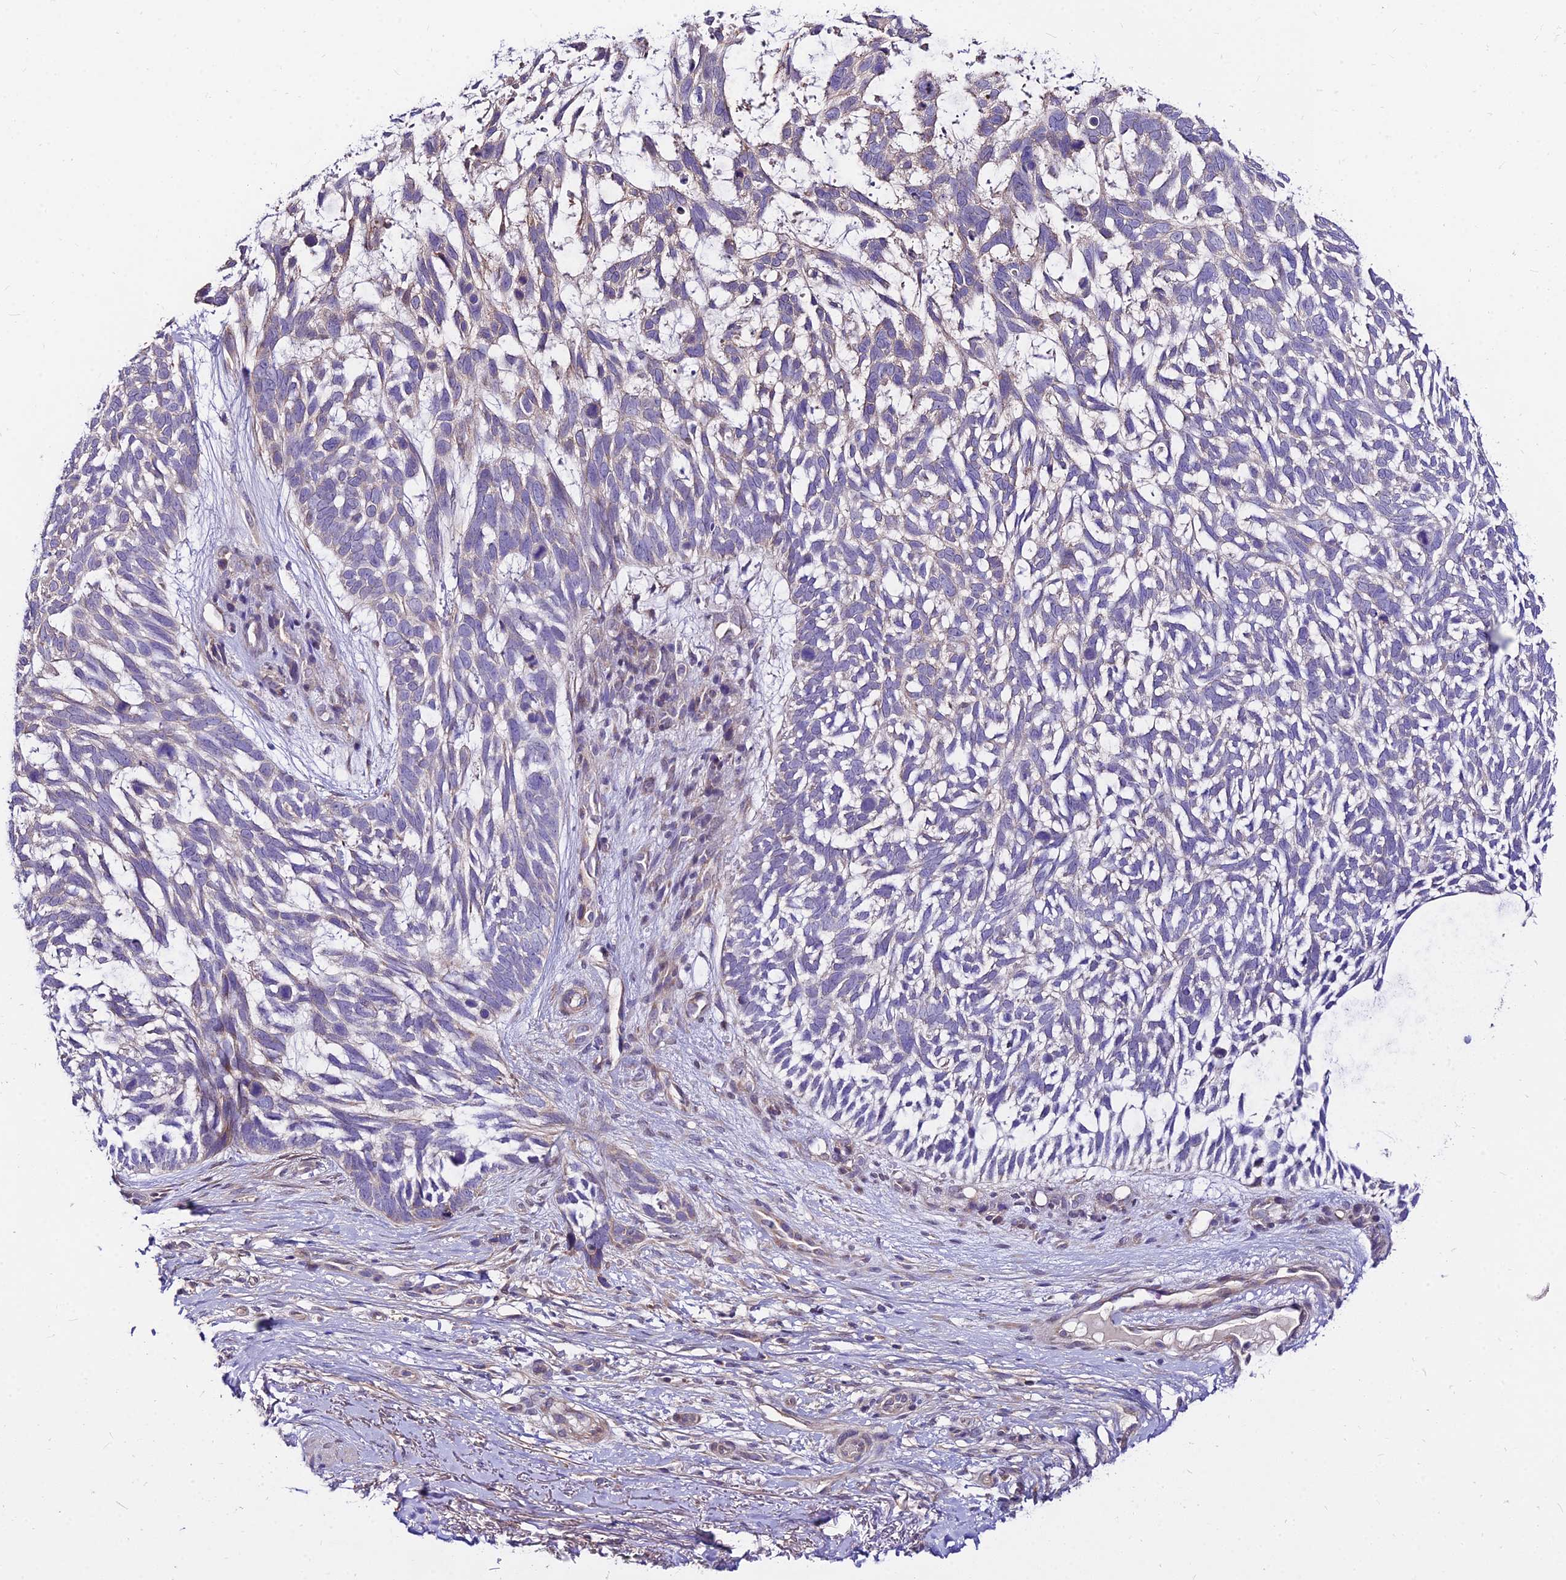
{"staining": {"intensity": "negative", "quantity": "none", "location": "none"}, "tissue": "skin cancer", "cell_type": "Tumor cells", "image_type": "cancer", "snomed": [{"axis": "morphology", "description": "Basal cell carcinoma"}, {"axis": "topography", "description": "Skin"}], "caption": "Skin cancer (basal cell carcinoma) stained for a protein using immunohistochemistry (IHC) exhibits no staining tumor cells.", "gene": "C6orf132", "patient": {"sex": "male", "age": 88}}